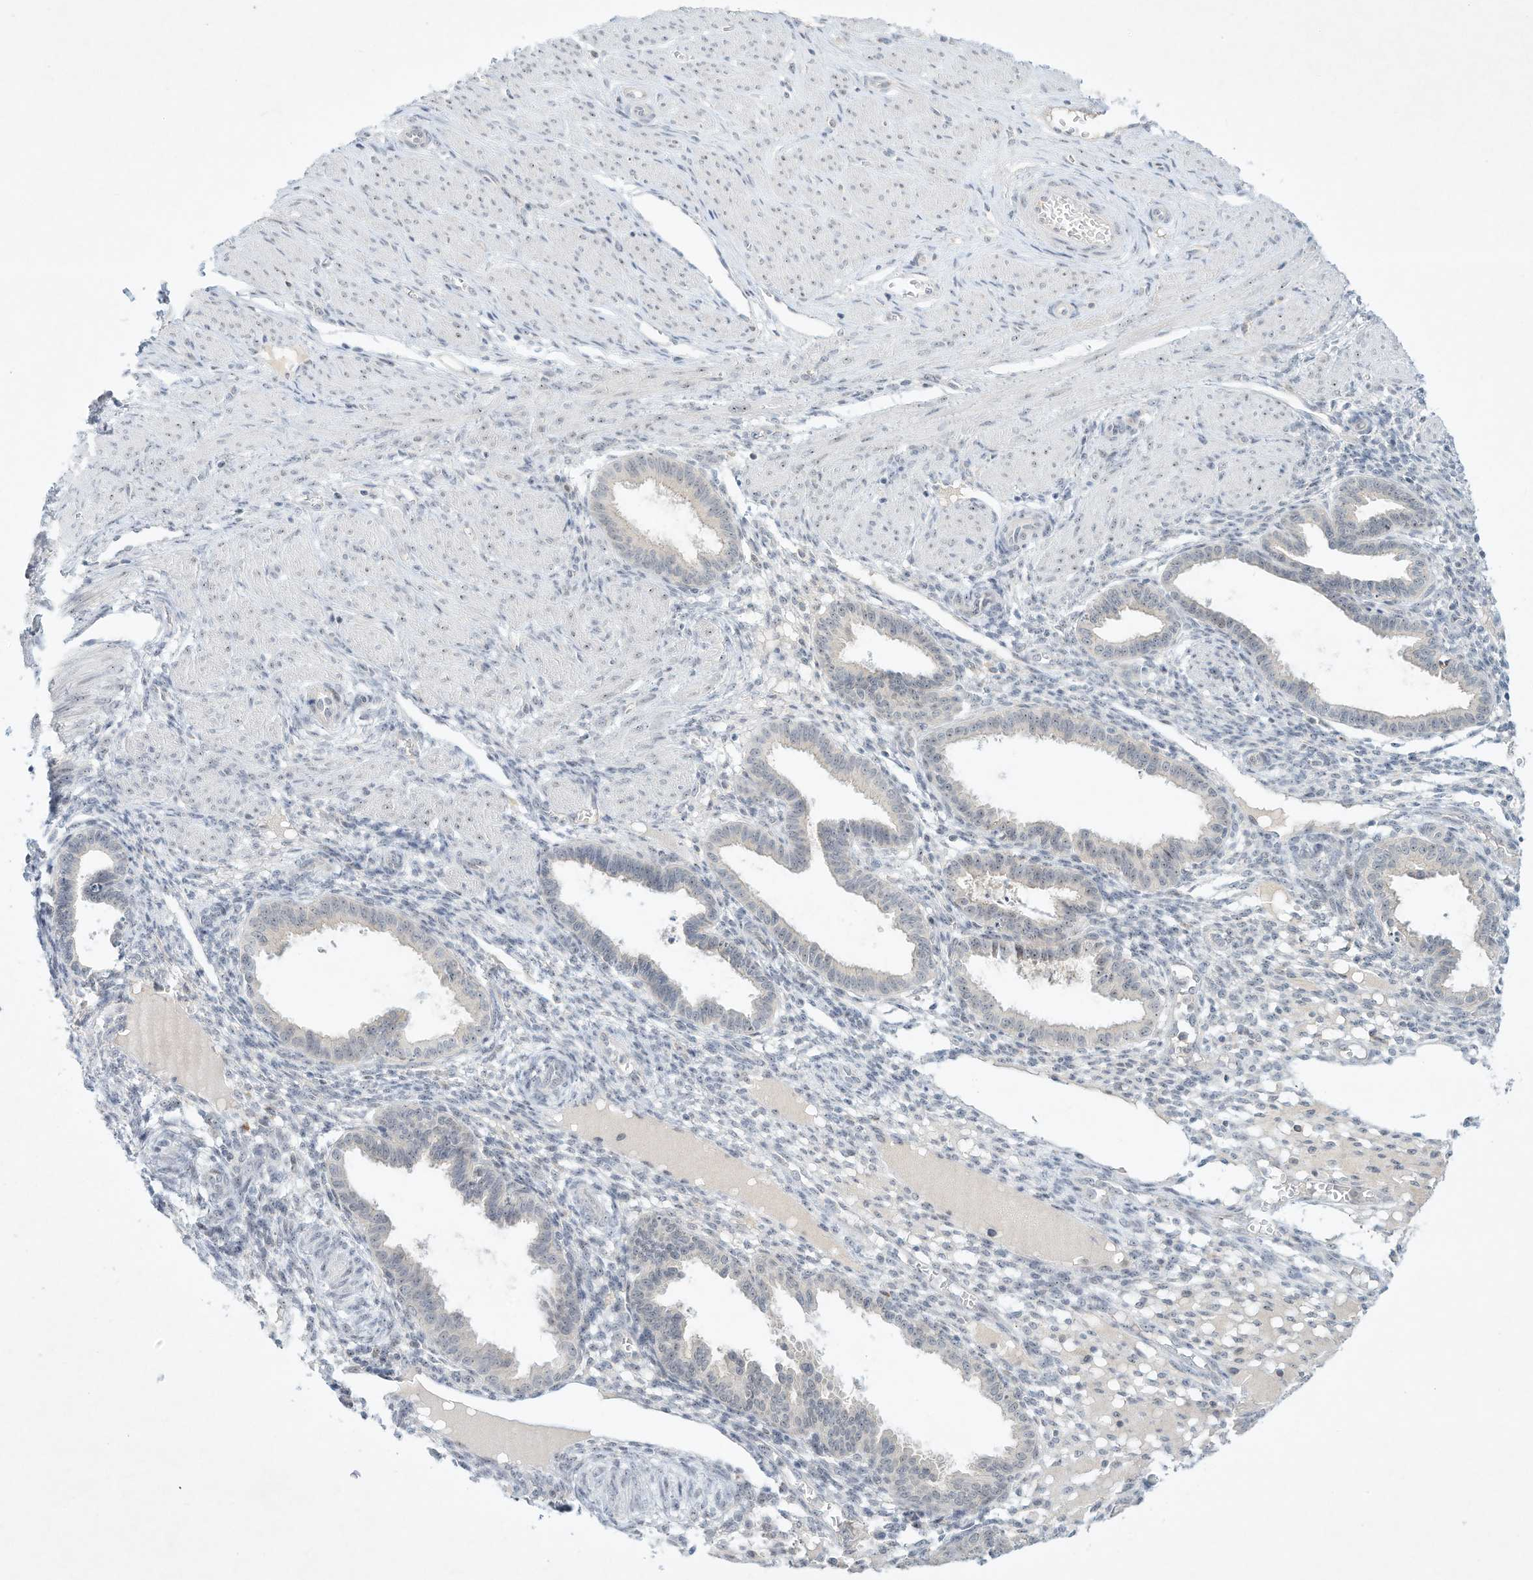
{"staining": {"intensity": "negative", "quantity": "none", "location": "none"}, "tissue": "endometrium", "cell_type": "Cells in endometrial stroma", "image_type": "normal", "snomed": [{"axis": "morphology", "description": "Normal tissue, NOS"}, {"axis": "topography", "description": "Endometrium"}], "caption": "The IHC micrograph has no significant expression in cells in endometrial stroma of endometrium.", "gene": "PAK6", "patient": {"sex": "female", "age": 33}}